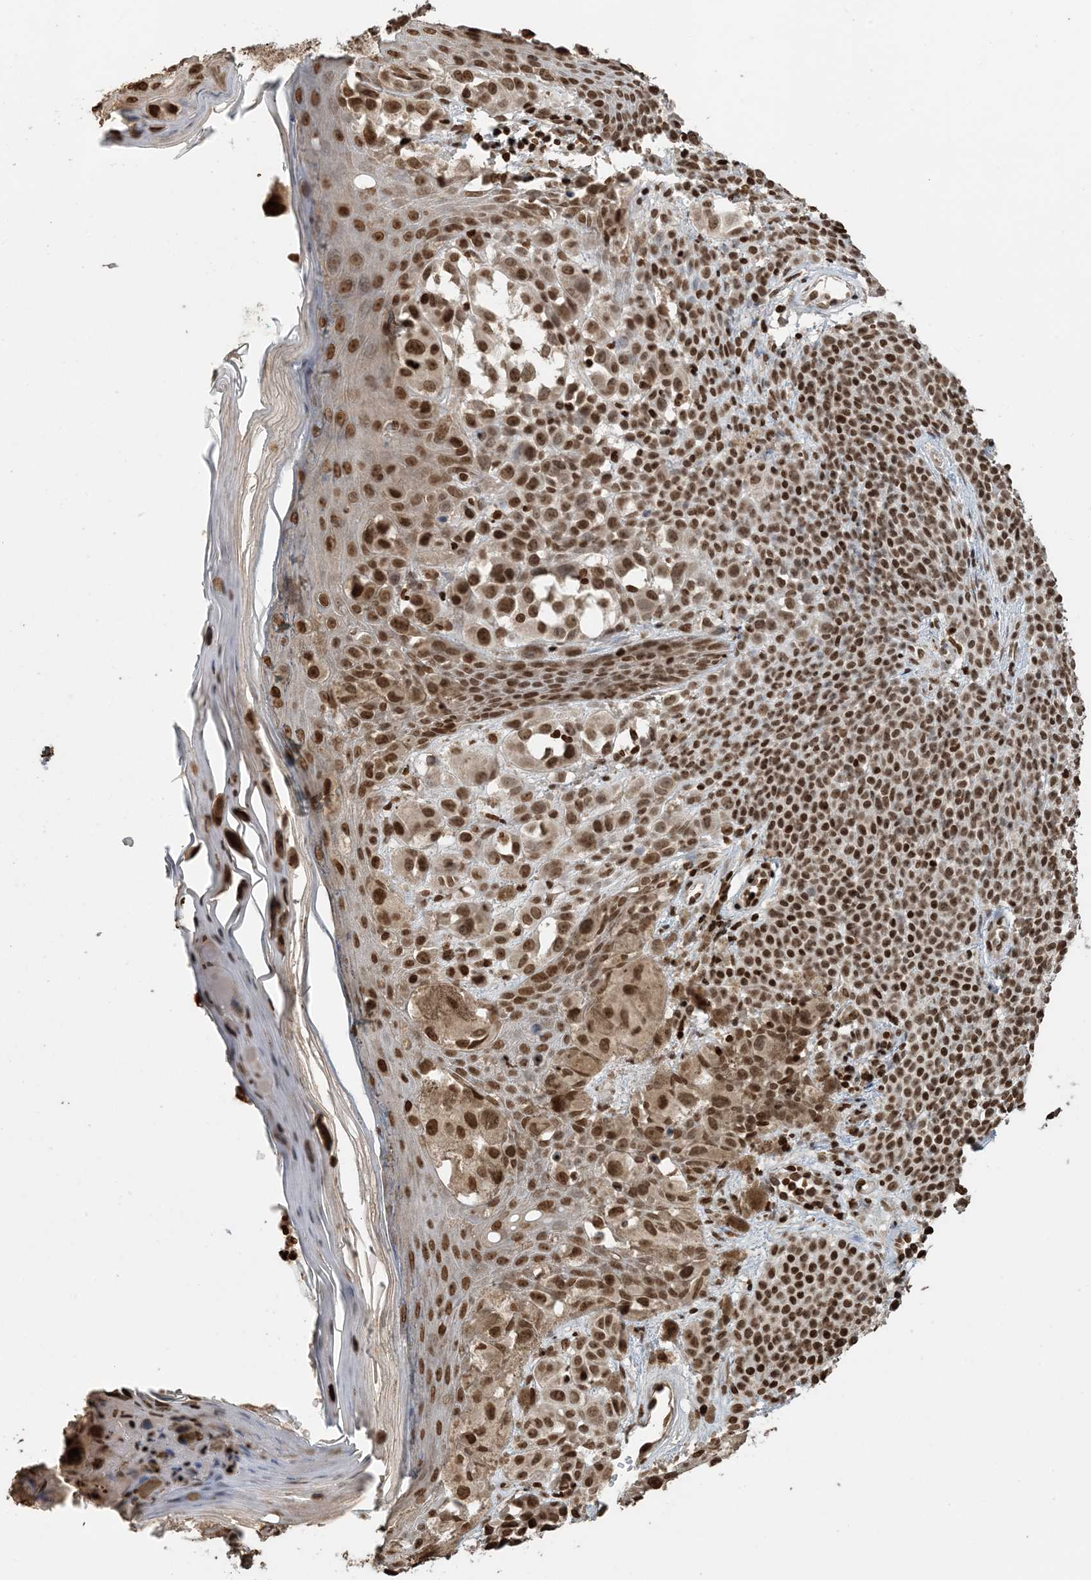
{"staining": {"intensity": "strong", "quantity": ">75%", "location": "cytoplasmic/membranous,nuclear"}, "tissue": "melanoma", "cell_type": "Tumor cells", "image_type": "cancer", "snomed": [{"axis": "morphology", "description": "Malignant melanoma, NOS"}, {"axis": "topography", "description": "Skin of leg"}], "caption": "Melanoma was stained to show a protein in brown. There is high levels of strong cytoplasmic/membranous and nuclear staining in approximately >75% of tumor cells.", "gene": "H3-3B", "patient": {"sex": "female", "age": 72}}